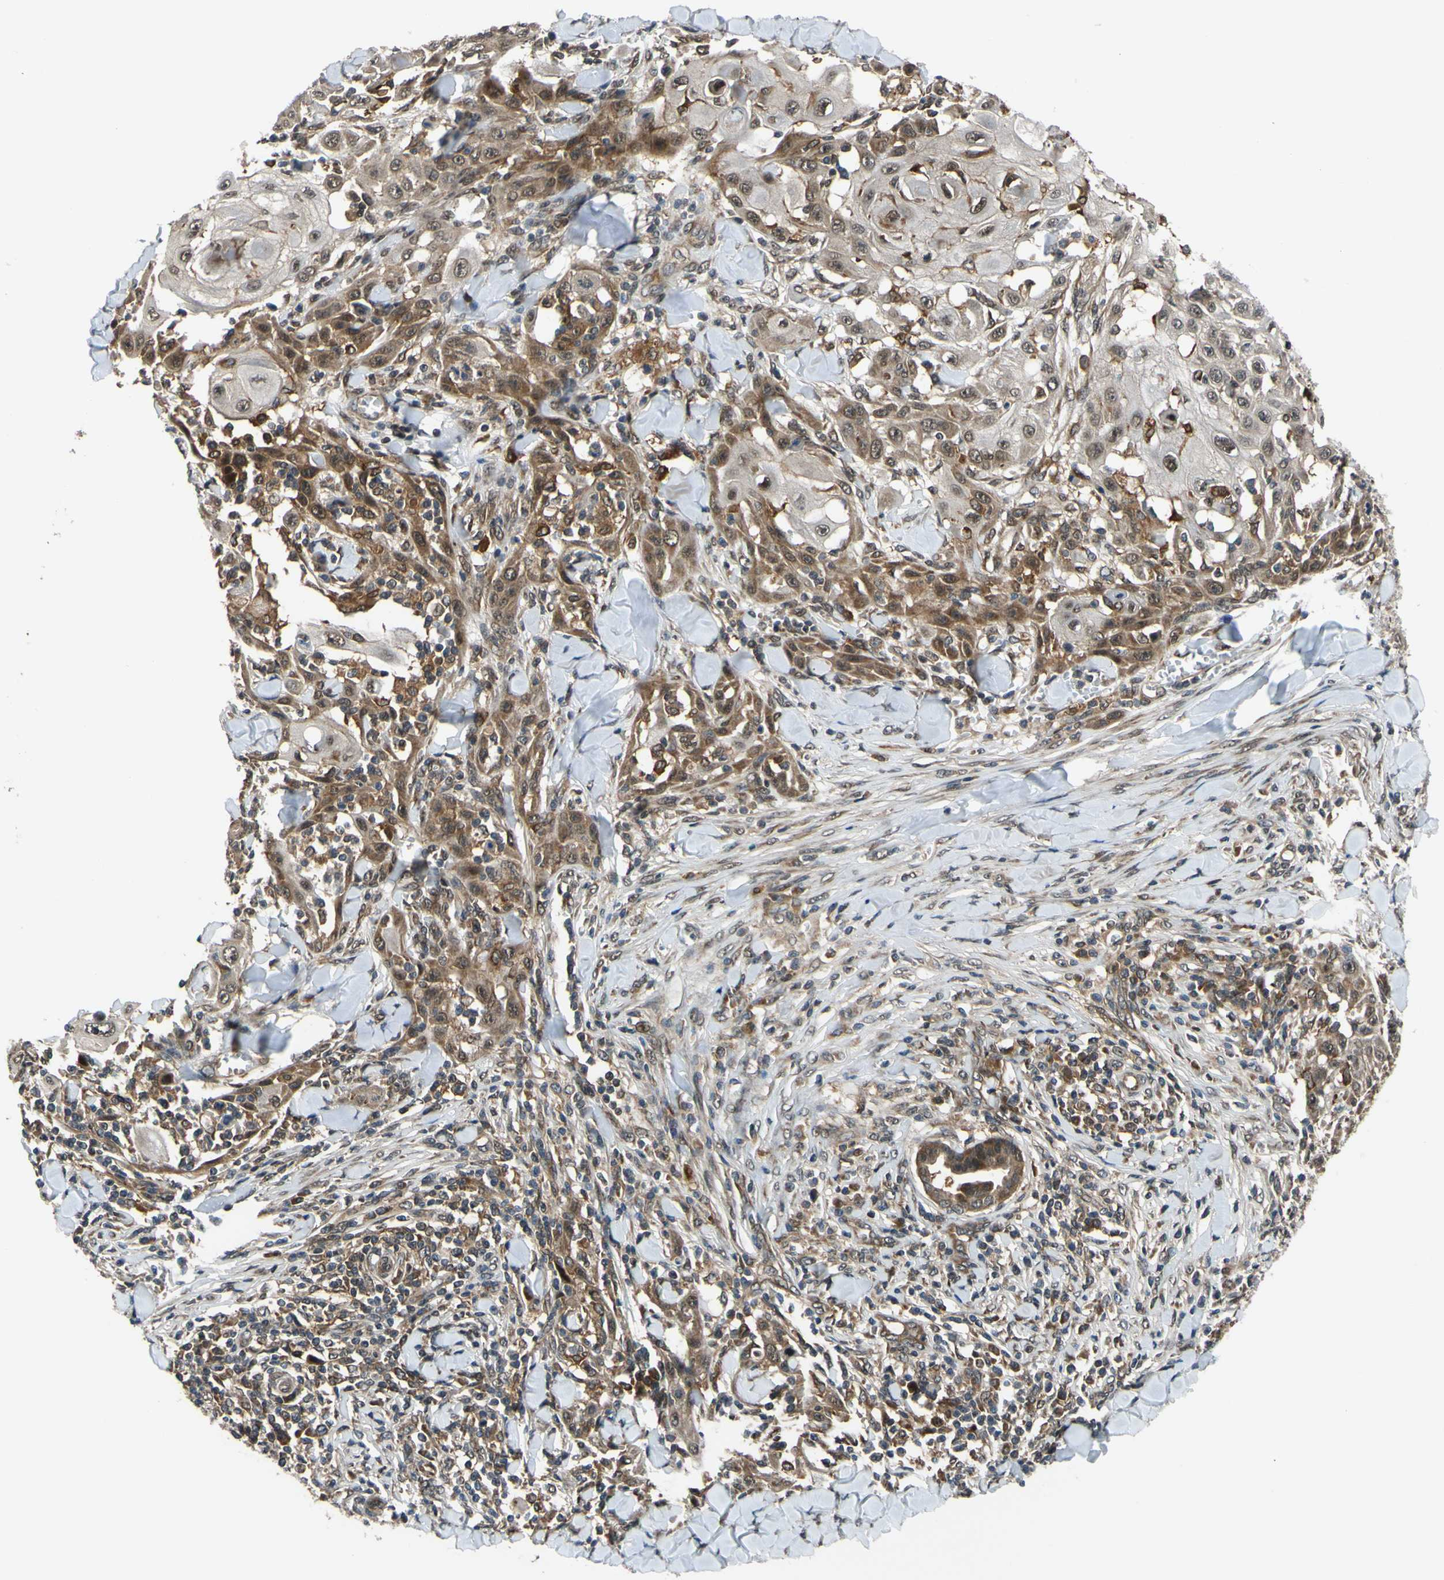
{"staining": {"intensity": "moderate", "quantity": ">75%", "location": "cytoplasmic/membranous"}, "tissue": "skin cancer", "cell_type": "Tumor cells", "image_type": "cancer", "snomed": [{"axis": "morphology", "description": "Squamous cell carcinoma, NOS"}, {"axis": "topography", "description": "Skin"}], "caption": "High-magnification brightfield microscopy of skin cancer stained with DAB (3,3'-diaminobenzidine) (brown) and counterstained with hematoxylin (blue). tumor cells exhibit moderate cytoplasmic/membranous positivity is identified in approximately>75% of cells. (brown staining indicates protein expression, while blue staining denotes nuclei).", "gene": "ABCC8", "patient": {"sex": "male", "age": 24}}